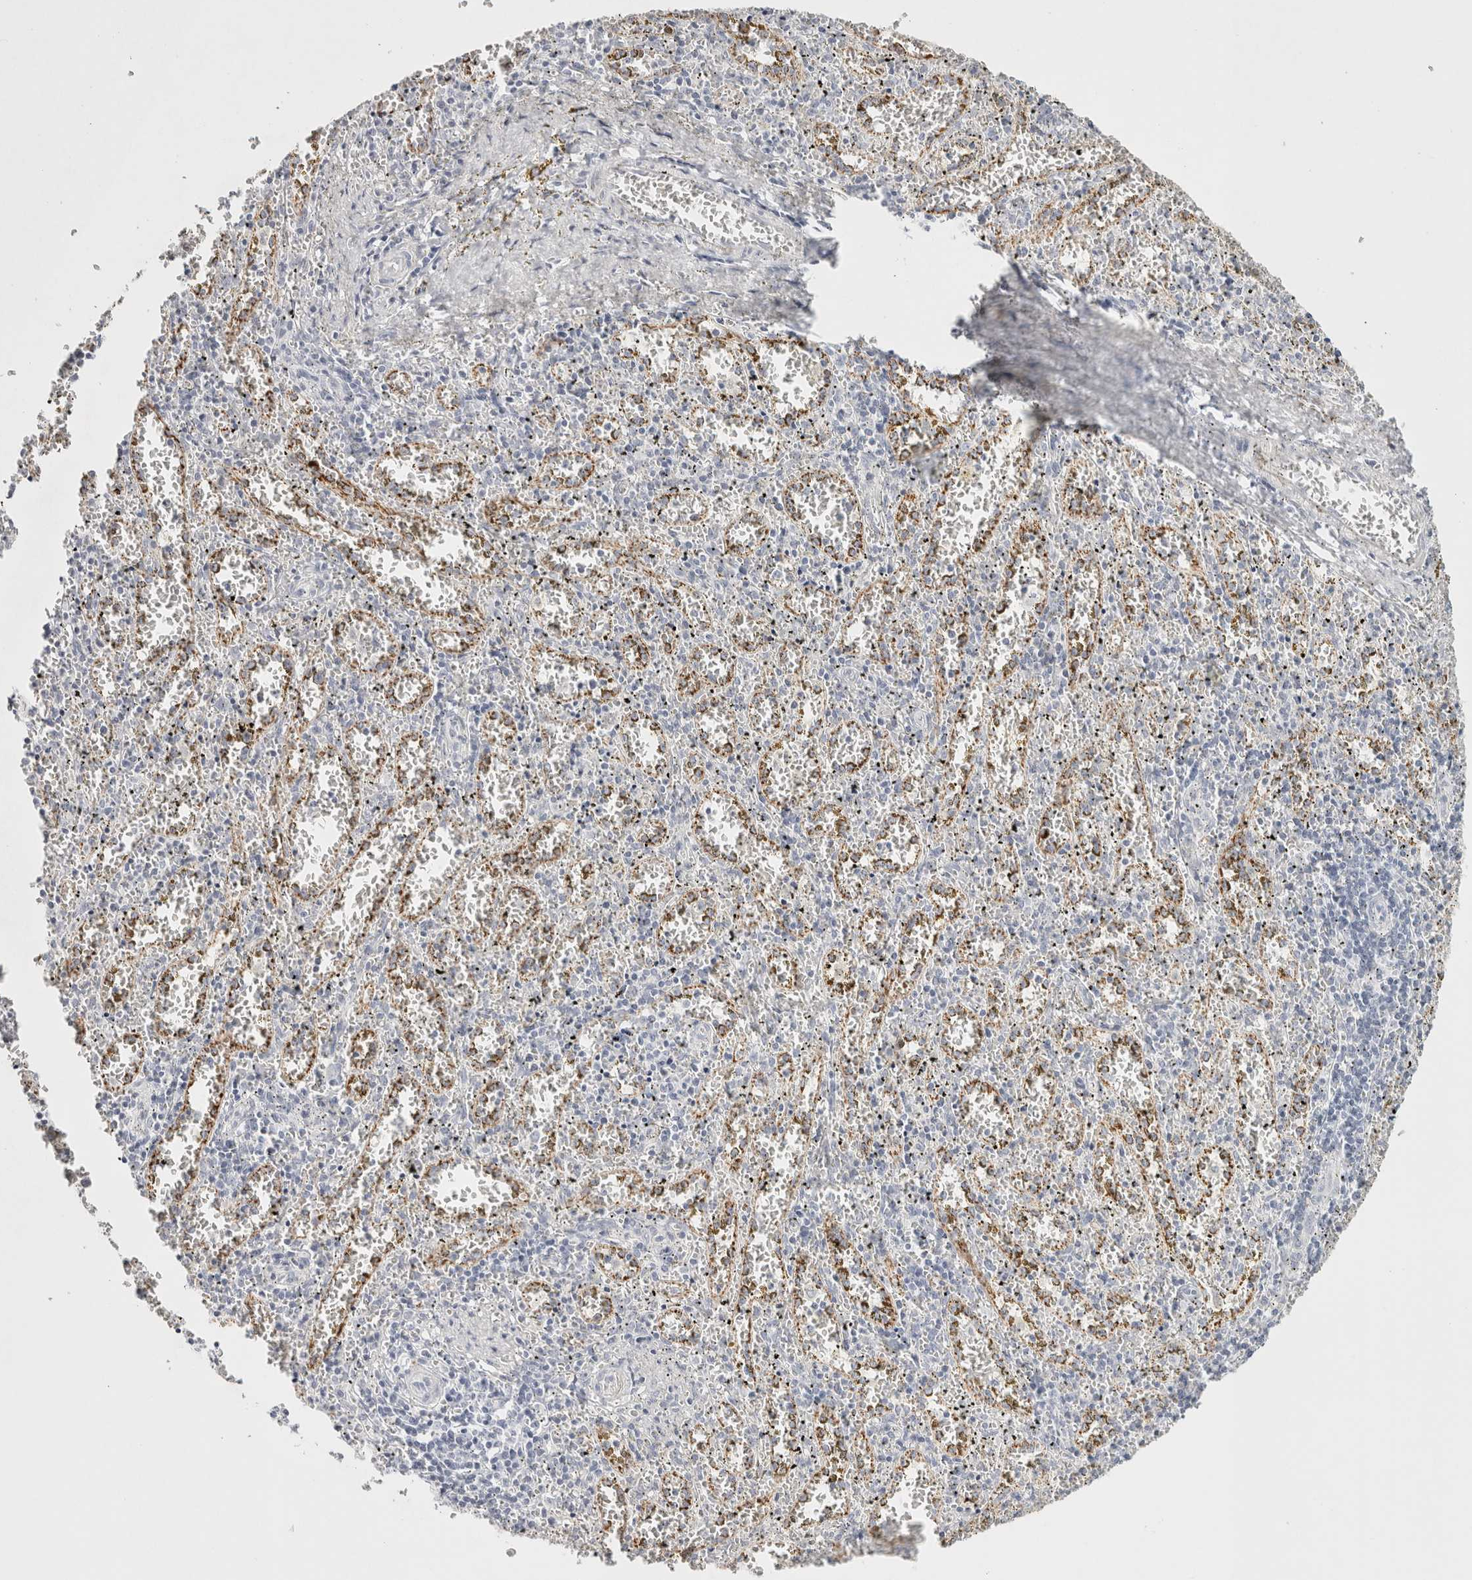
{"staining": {"intensity": "negative", "quantity": "none", "location": "none"}, "tissue": "spleen", "cell_type": "Cells in red pulp", "image_type": "normal", "snomed": [{"axis": "morphology", "description": "Normal tissue, NOS"}, {"axis": "topography", "description": "Spleen"}], "caption": "IHC of normal human spleen demonstrates no positivity in cells in red pulp. Nuclei are stained in blue.", "gene": "GARIN1A", "patient": {"sex": "male", "age": 11}}